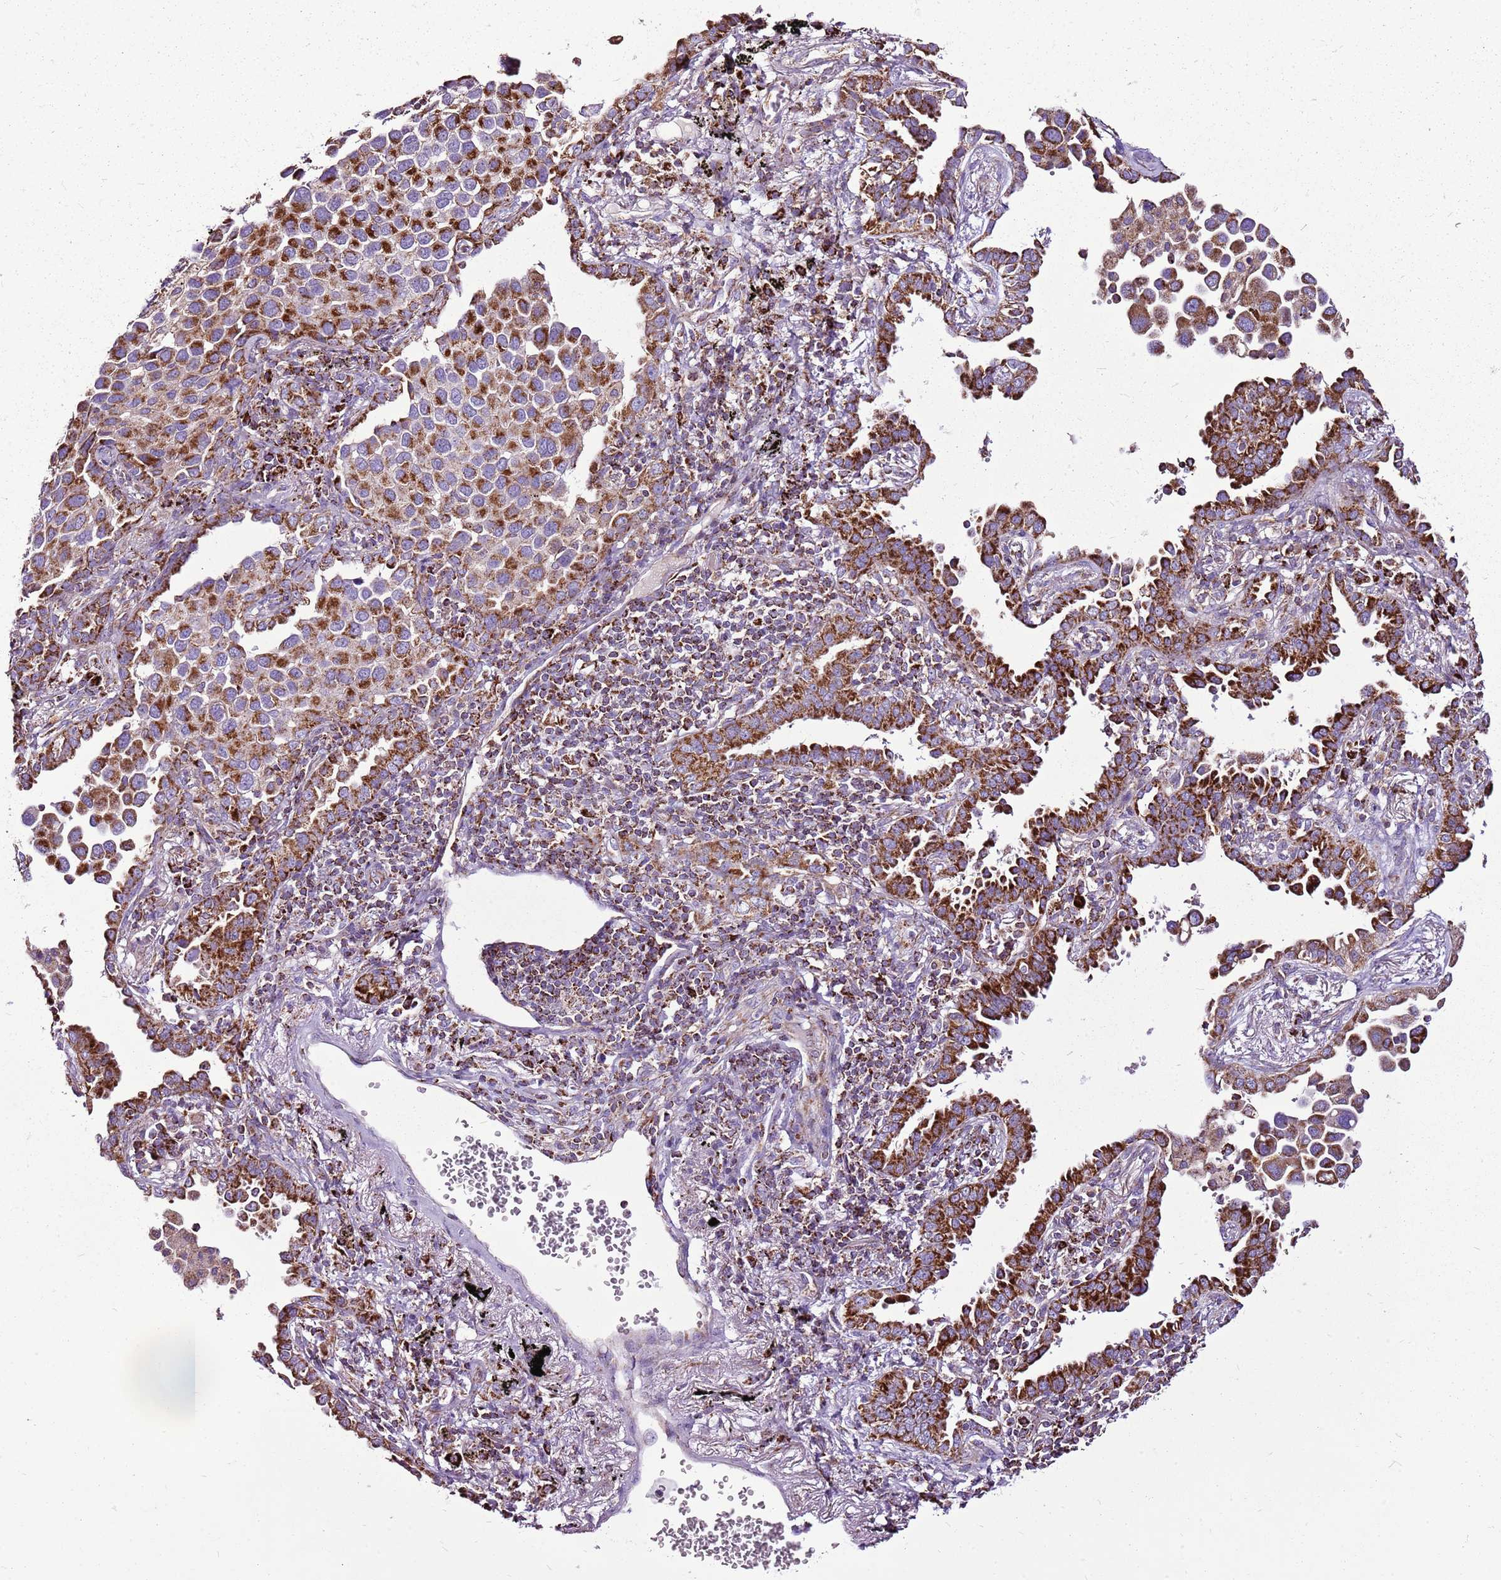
{"staining": {"intensity": "strong", "quantity": ">75%", "location": "cytoplasmic/membranous"}, "tissue": "lung cancer", "cell_type": "Tumor cells", "image_type": "cancer", "snomed": [{"axis": "morphology", "description": "Adenocarcinoma, NOS"}, {"axis": "topography", "description": "Lung"}], "caption": "Lung cancer stained for a protein (brown) demonstrates strong cytoplasmic/membranous positive expression in about >75% of tumor cells.", "gene": "GCDH", "patient": {"sex": "male", "age": 67}}